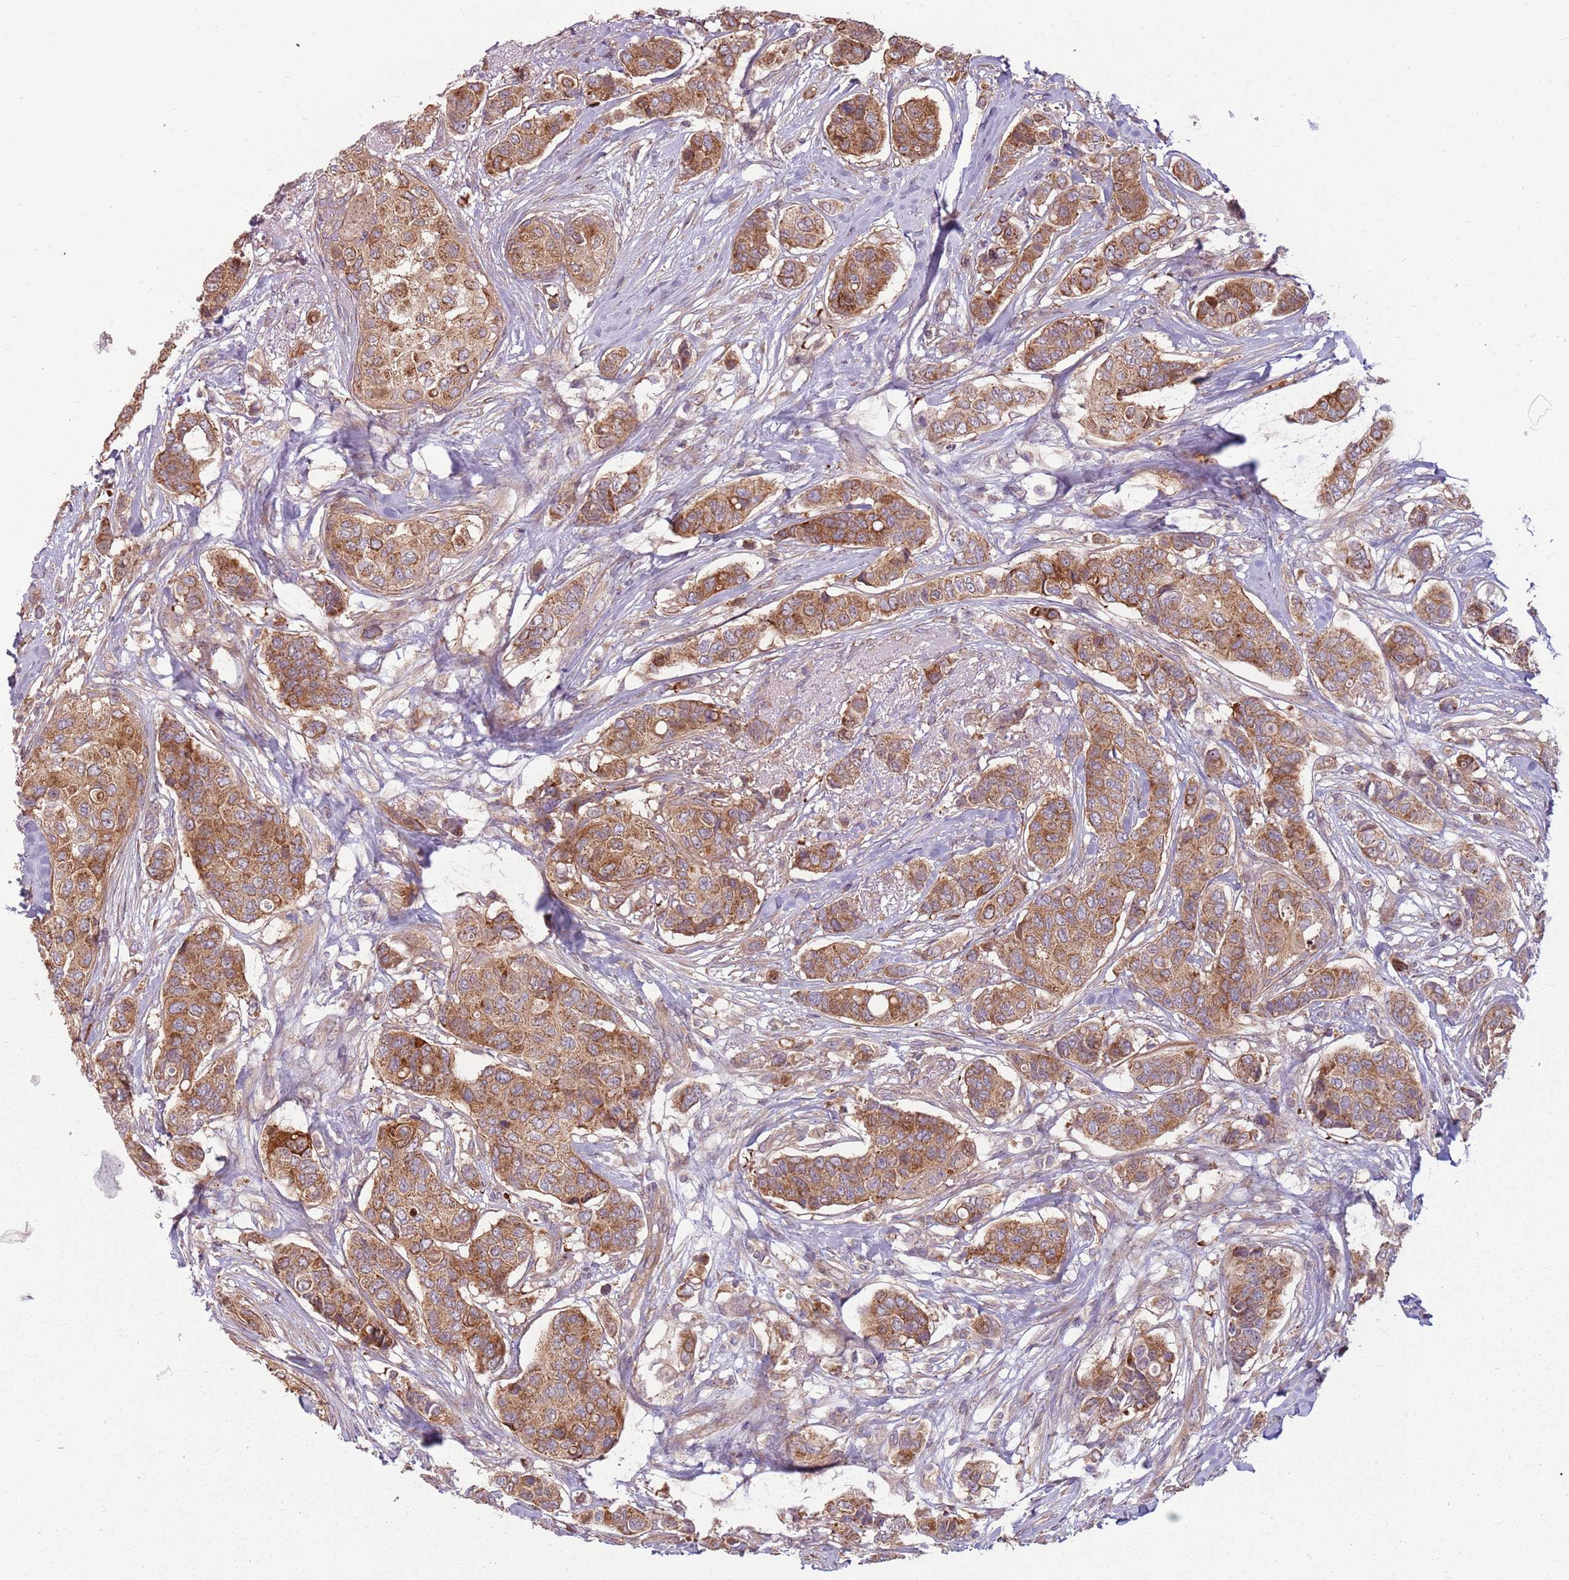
{"staining": {"intensity": "moderate", "quantity": ">75%", "location": "cytoplasmic/membranous"}, "tissue": "breast cancer", "cell_type": "Tumor cells", "image_type": "cancer", "snomed": [{"axis": "morphology", "description": "Lobular carcinoma"}, {"axis": "topography", "description": "Breast"}], "caption": "High-magnification brightfield microscopy of breast cancer stained with DAB (3,3'-diaminobenzidine) (brown) and counterstained with hematoxylin (blue). tumor cells exhibit moderate cytoplasmic/membranous staining is seen in approximately>75% of cells.", "gene": "RPL21", "patient": {"sex": "female", "age": 51}}